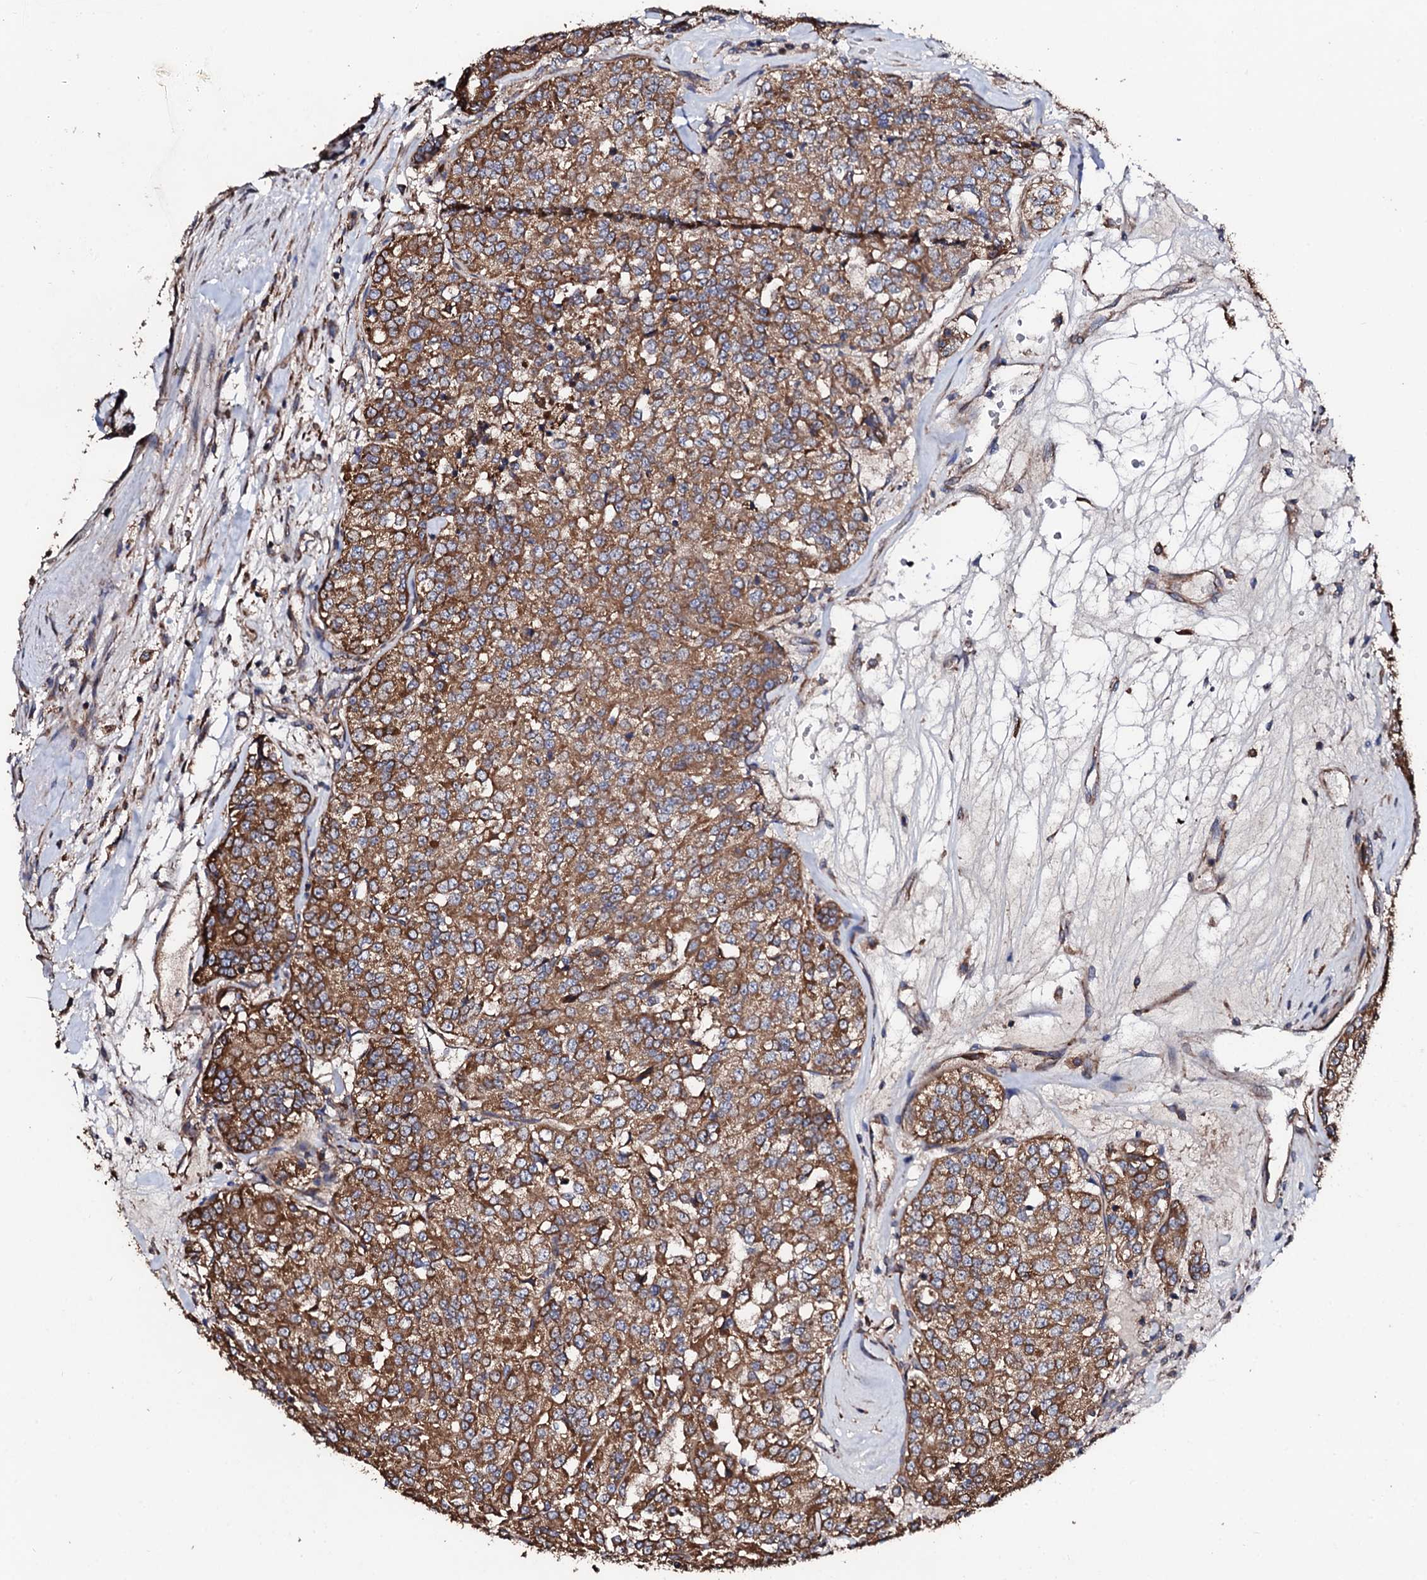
{"staining": {"intensity": "moderate", "quantity": ">75%", "location": "cytoplasmic/membranous"}, "tissue": "renal cancer", "cell_type": "Tumor cells", "image_type": "cancer", "snomed": [{"axis": "morphology", "description": "Adenocarcinoma, NOS"}, {"axis": "topography", "description": "Kidney"}], "caption": "Protein staining shows moderate cytoplasmic/membranous staining in approximately >75% of tumor cells in renal cancer (adenocarcinoma). The staining was performed using DAB (3,3'-diaminobenzidine), with brown indicating positive protein expression. Nuclei are stained blue with hematoxylin.", "gene": "CKAP5", "patient": {"sex": "female", "age": 63}}